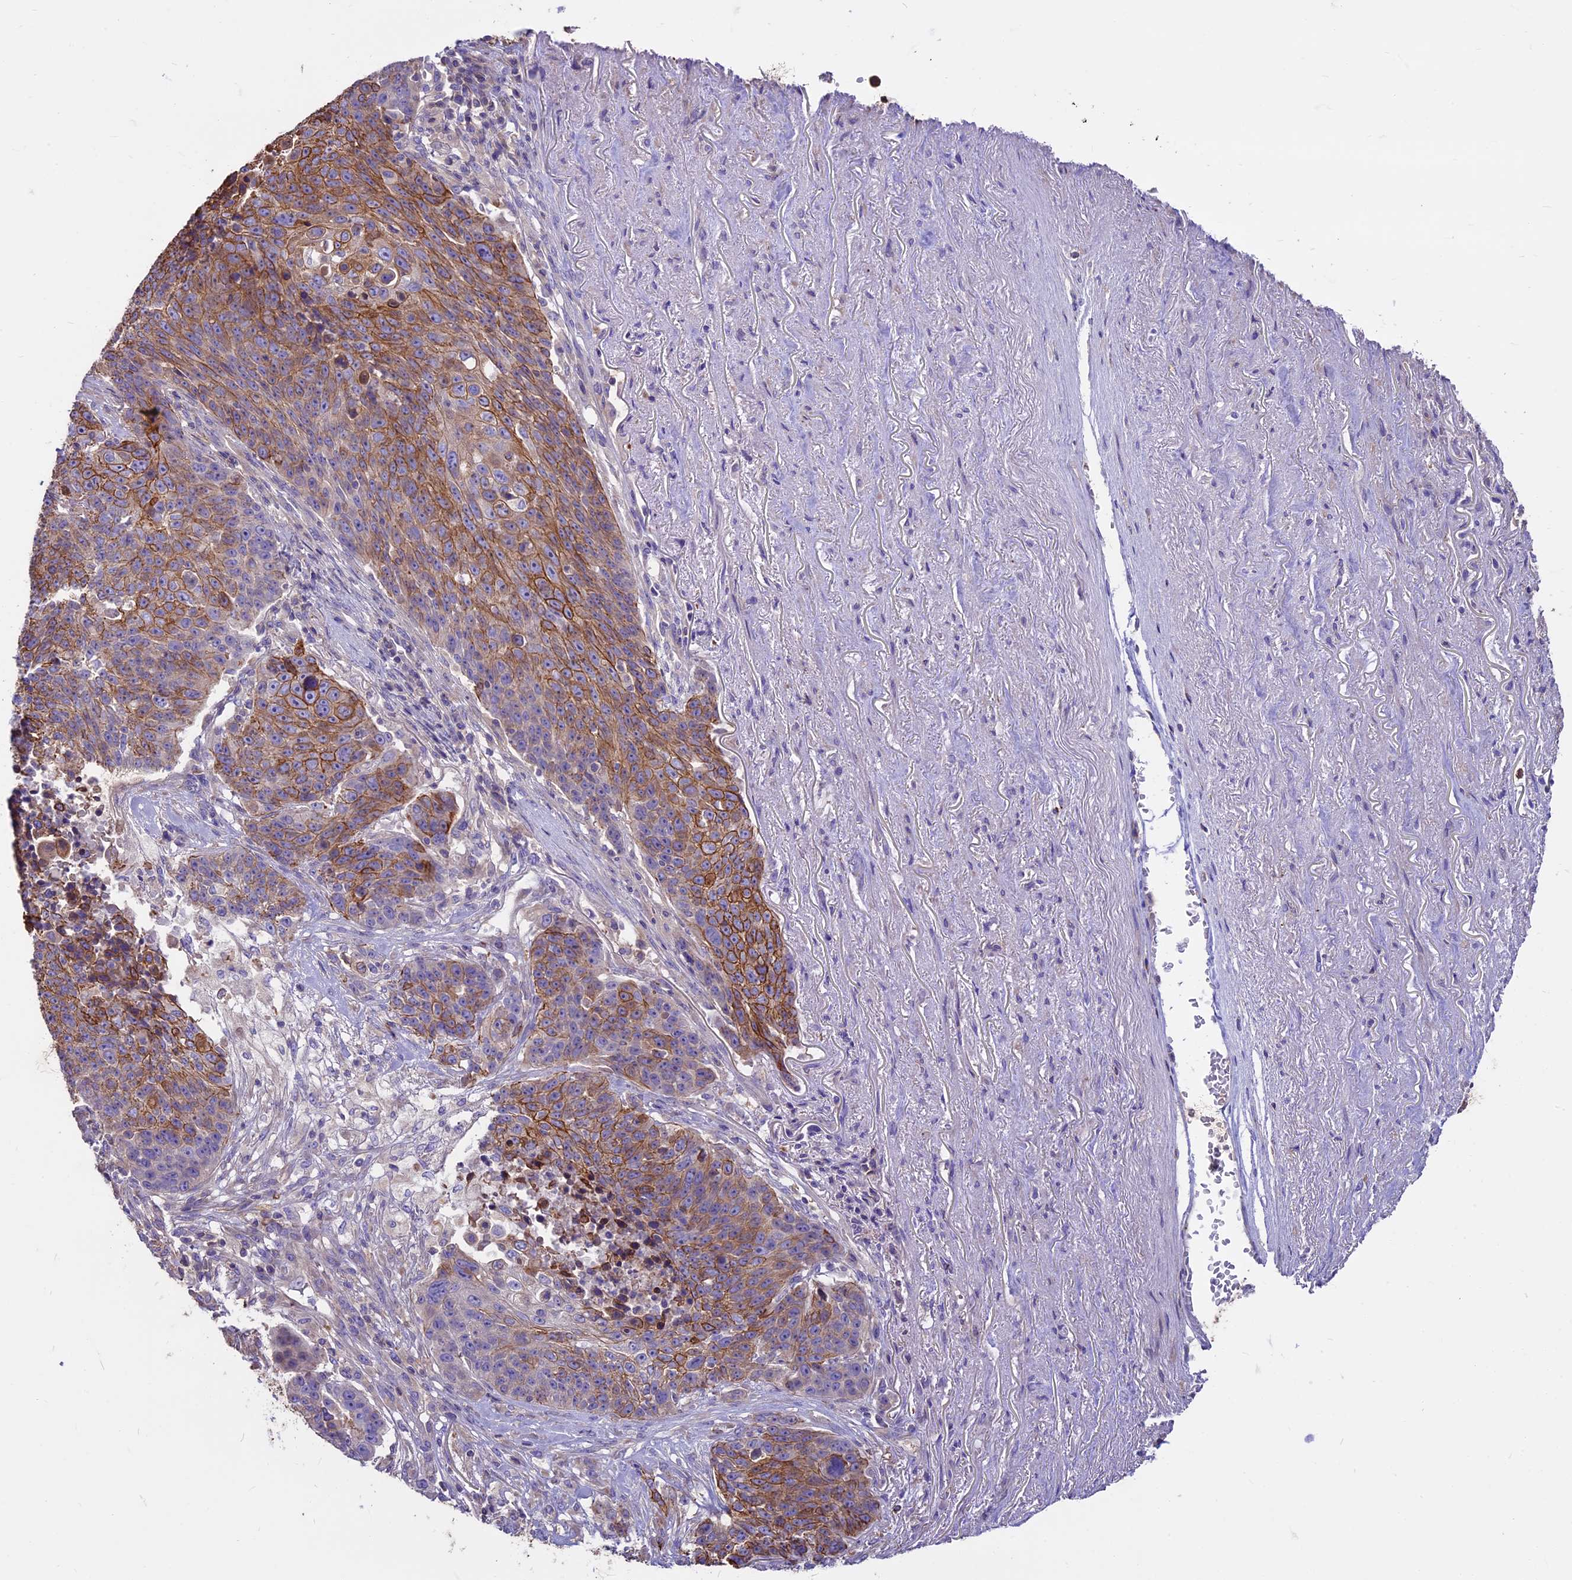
{"staining": {"intensity": "strong", "quantity": "25%-75%", "location": "cytoplasmic/membranous"}, "tissue": "lung cancer", "cell_type": "Tumor cells", "image_type": "cancer", "snomed": [{"axis": "morphology", "description": "Normal tissue, NOS"}, {"axis": "morphology", "description": "Squamous cell carcinoma, NOS"}, {"axis": "topography", "description": "Lymph node"}, {"axis": "topography", "description": "Lung"}], "caption": "There is high levels of strong cytoplasmic/membranous staining in tumor cells of lung cancer, as demonstrated by immunohistochemical staining (brown color).", "gene": "CDAN1", "patient": {"sex": "male", "age": 66}}